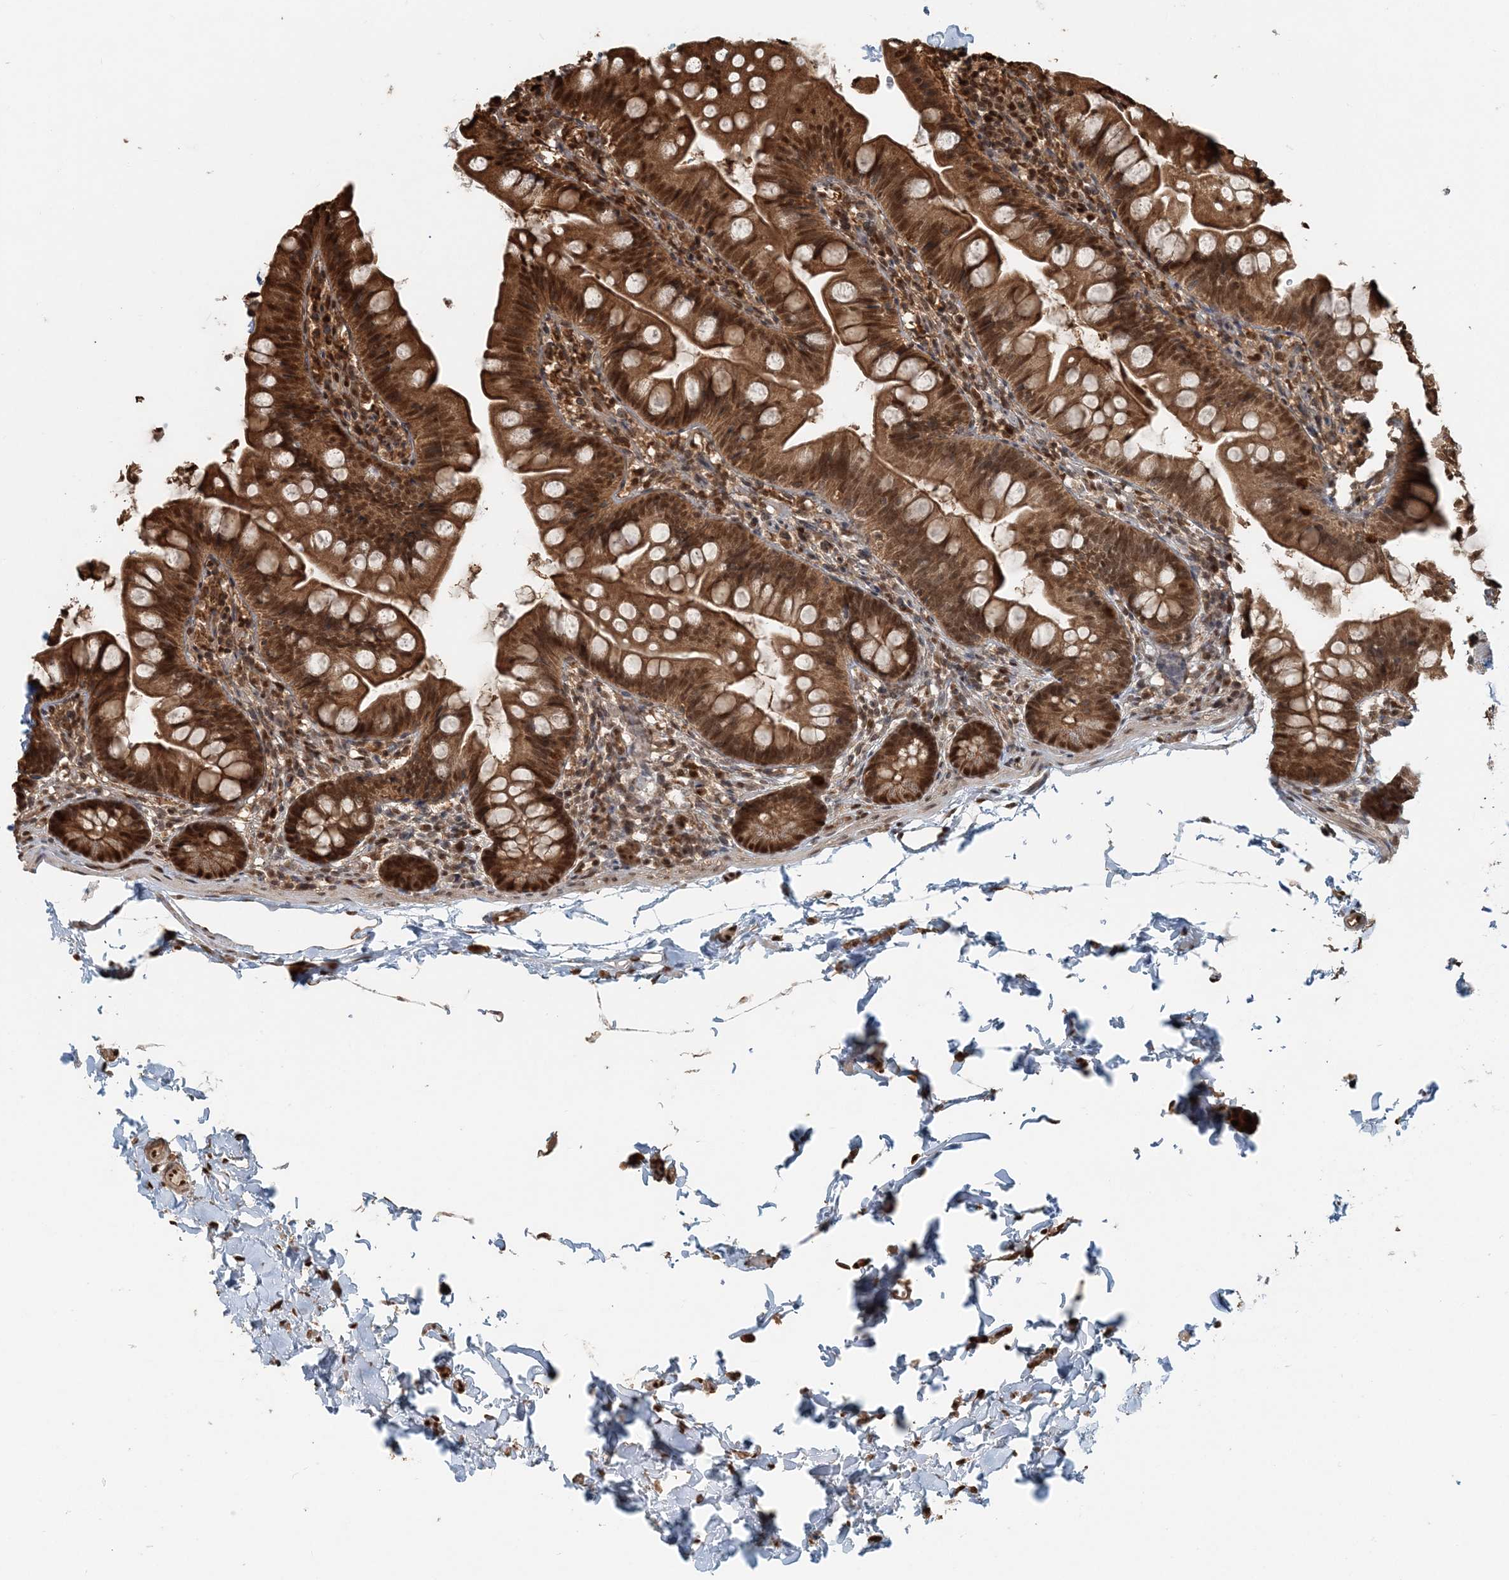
{"staining": {"intensity": "strong", "quantity": ">75%", "location": "cytoplasmic/membranous,nuclear"}, "tissue": "small intestine", "cell_type": "Glandular cells", "image_type": "normal", "snomed": [{"axis": "morphology", "description": "Normal tissue, NOS"}, {"axis": "topography", "description": "Small intestine"}], "caption": "Protein staining of unremarkable small intestine shows strong cytoplasmic/membranous,nuclear positivity in about >75% of glandular cells.", "gene": "ARHGAP35", "patient": {"sex": "male", "age": 7}}